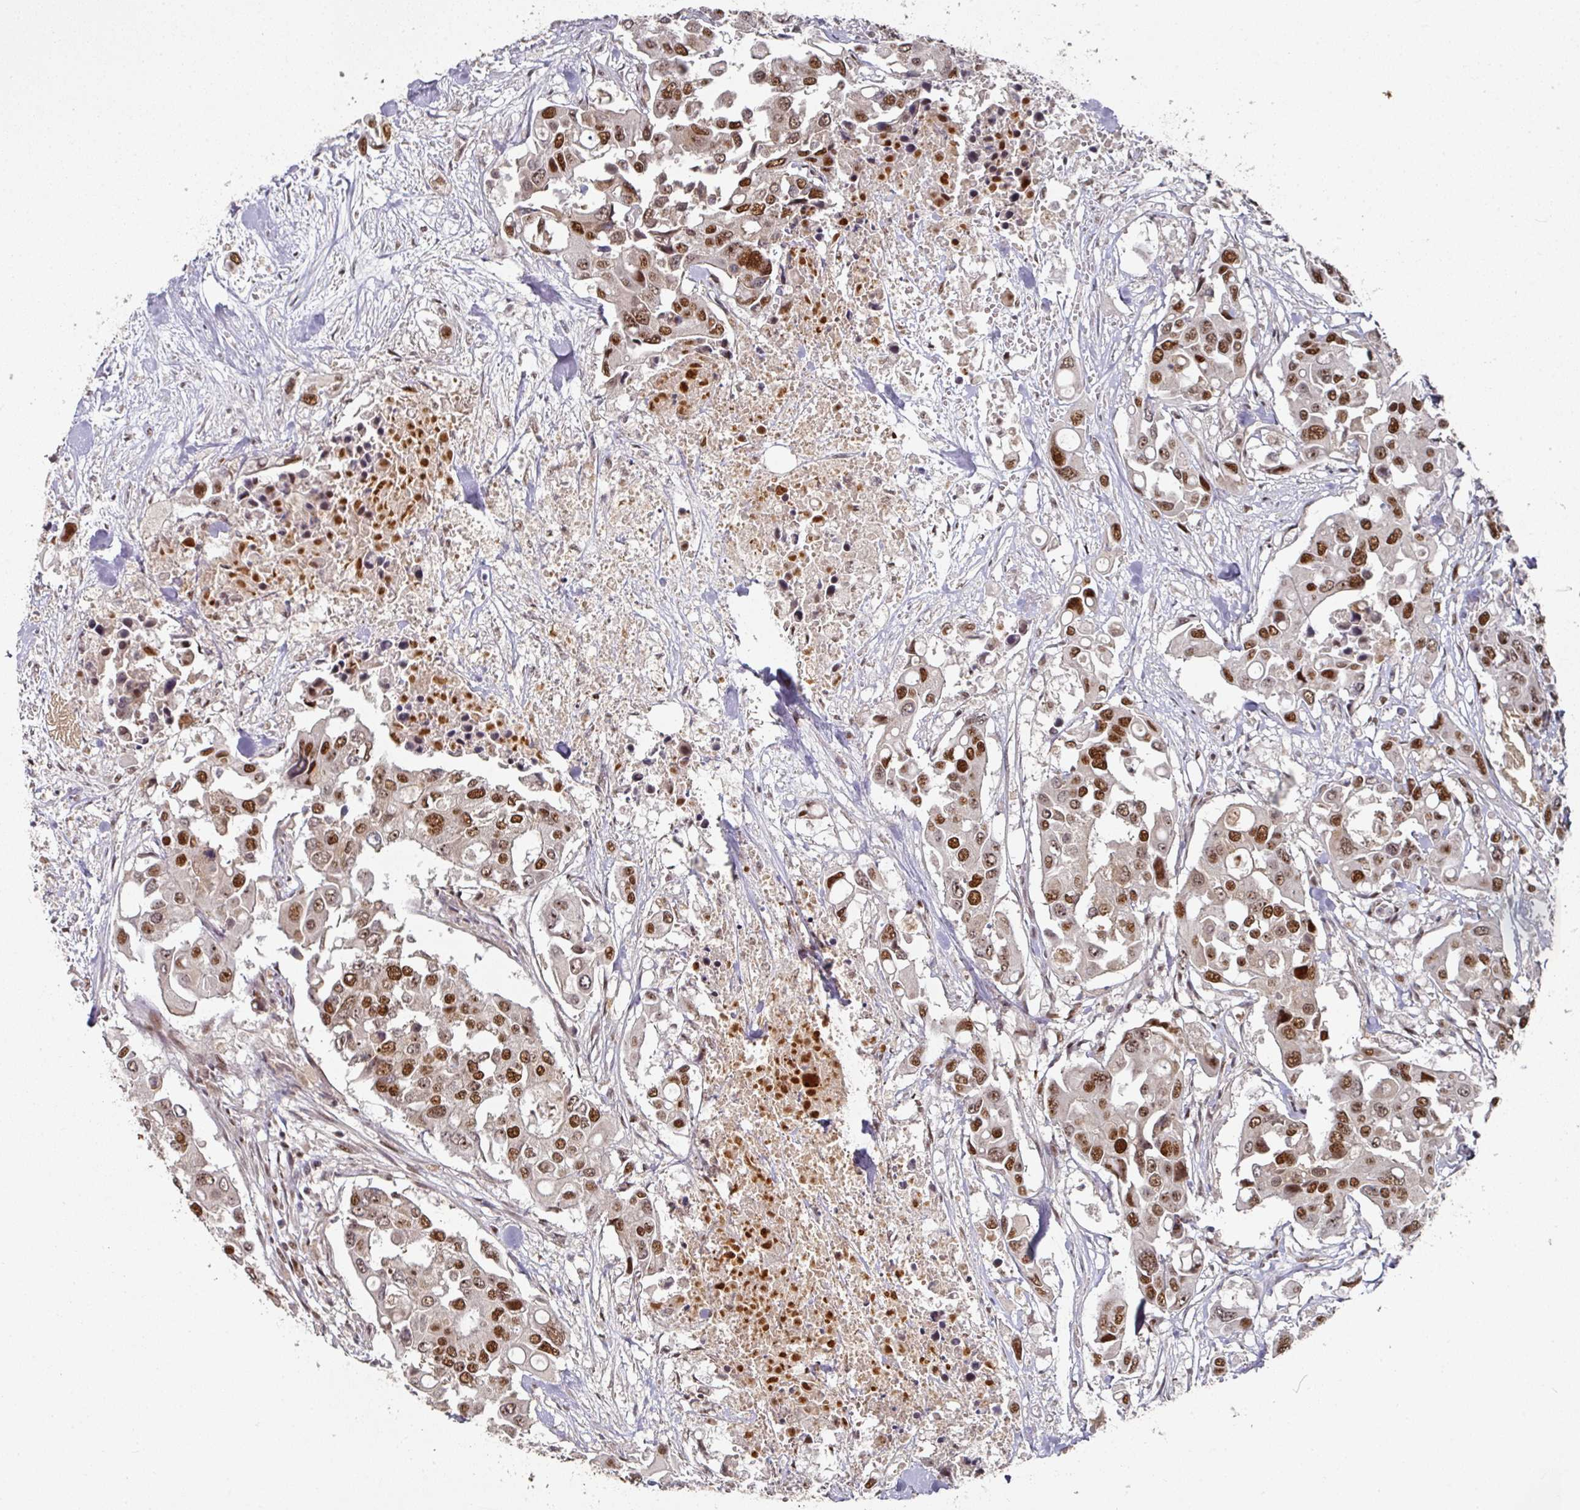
{"staining": {"intensity": "strong", "quantity": ">75%", "location": "nuclear"}, "tissue": "colorectal cancer", "cell_type": "Tumor cells", "image_type": "cancer", "snomed": [{"axis": "morphology", "description": "Adenocarcinoma, NOS"}, {"axis": "topography", "description": "Colon"}], "caption": "Brown immunohistochemical staining in human colorectal cancer reveals strong nuclear positivity in approximately >75% of tumor cells.", "gene": "MEPCE", "patient": {"sex": "male", "age": 77}}